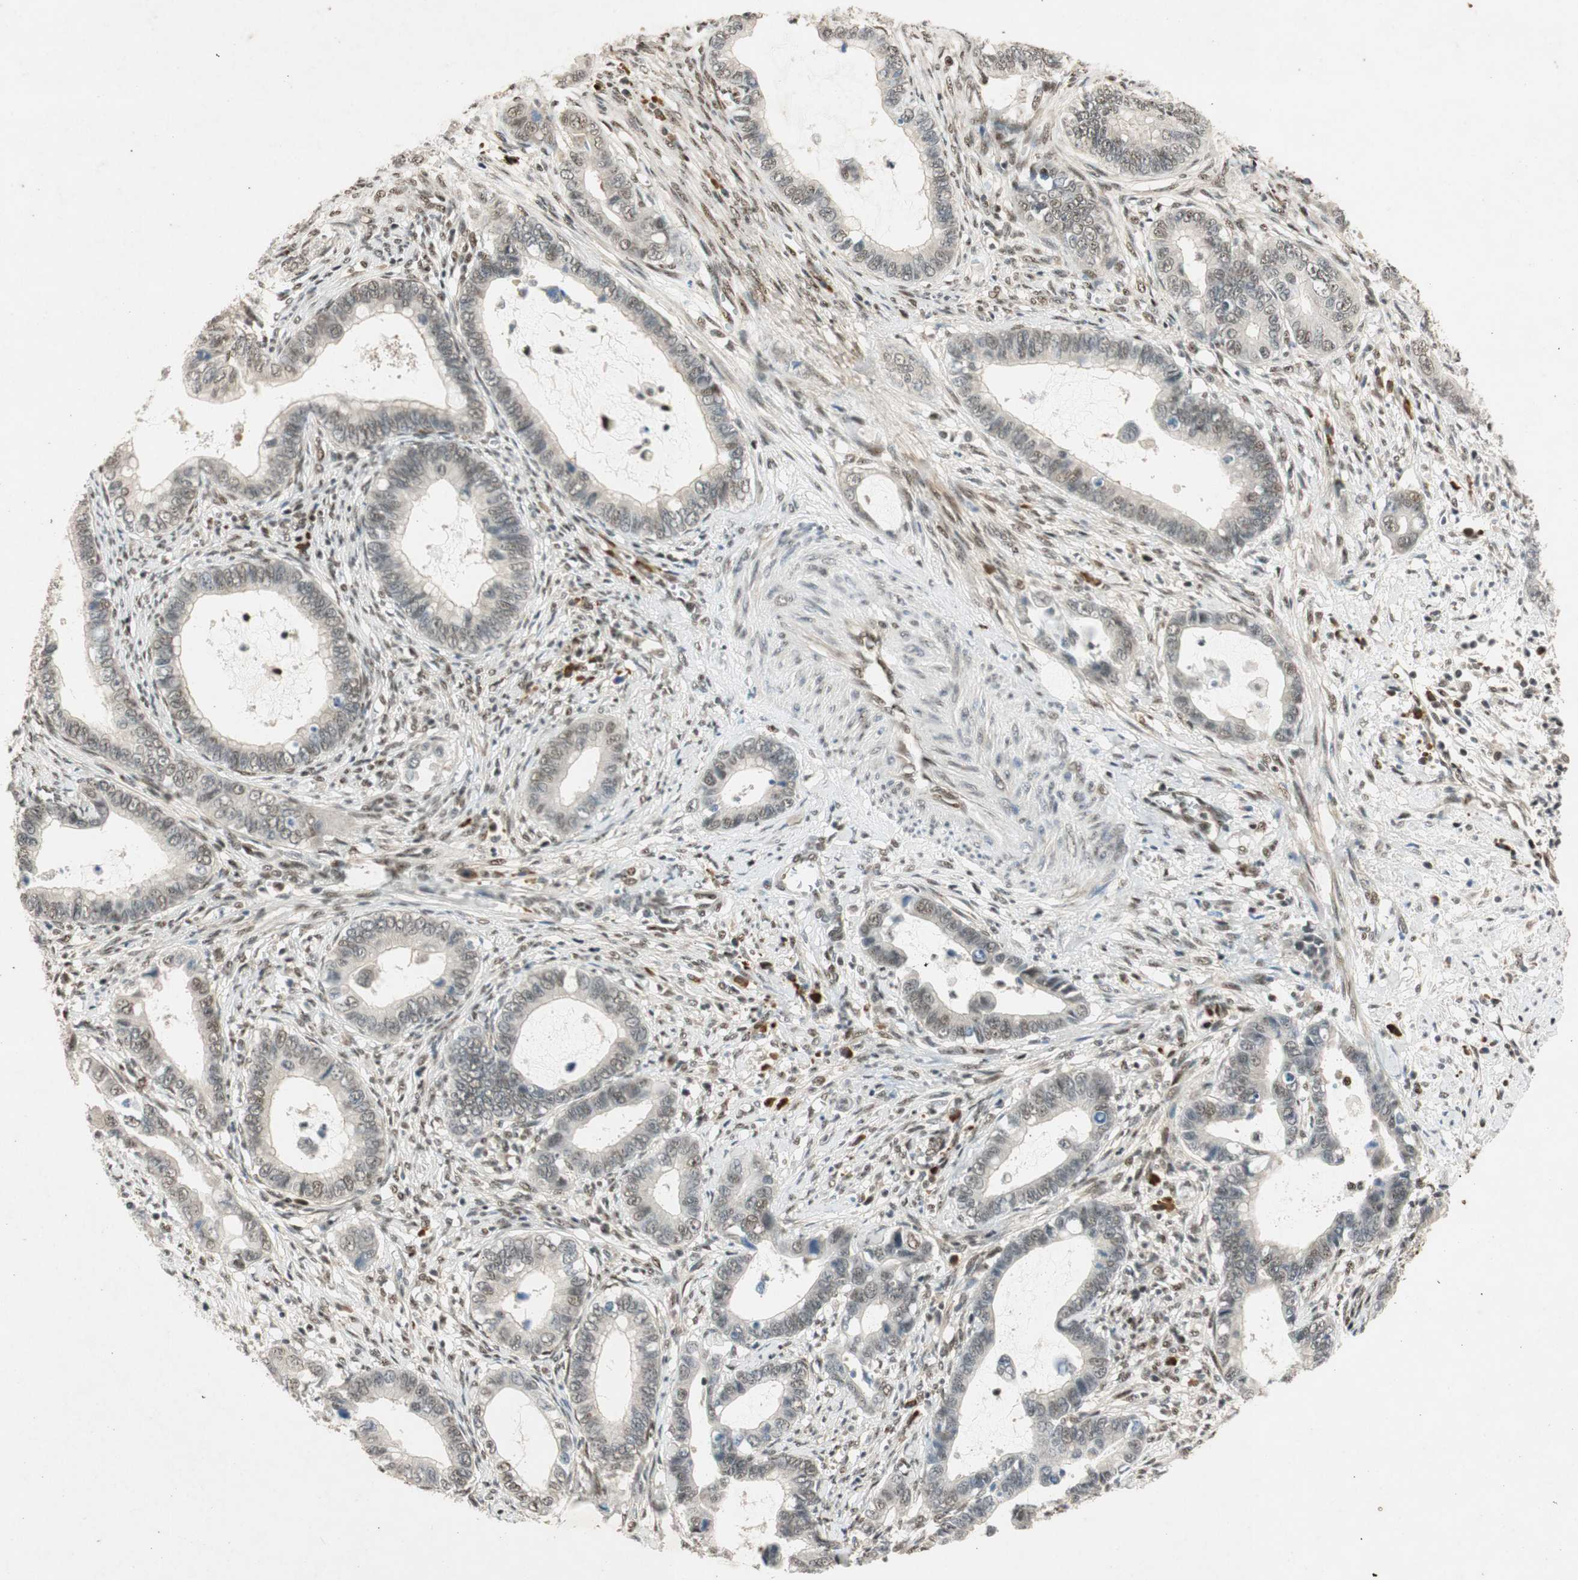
{"staining": {"intensity": "weak", "quantity": ">75%", "location": "nuclear"}, "tissue": "cervical cancer", "cell_type": "Tumor cells", "image_type": "cancer", "snomed": [{"axis": "morphology", "description": "Adenocarcinoma, NOS"}, {"axis": "topography", "description": "Cervix"}], "caption": "Immunohistochemical staining of human cervical cancer (adenocarcinoma) shows low levels of weak nuclear expression in about >75% of tumor cells.", "gene": "NCBP3", "patient": {"sex": "female", "age": 44}}